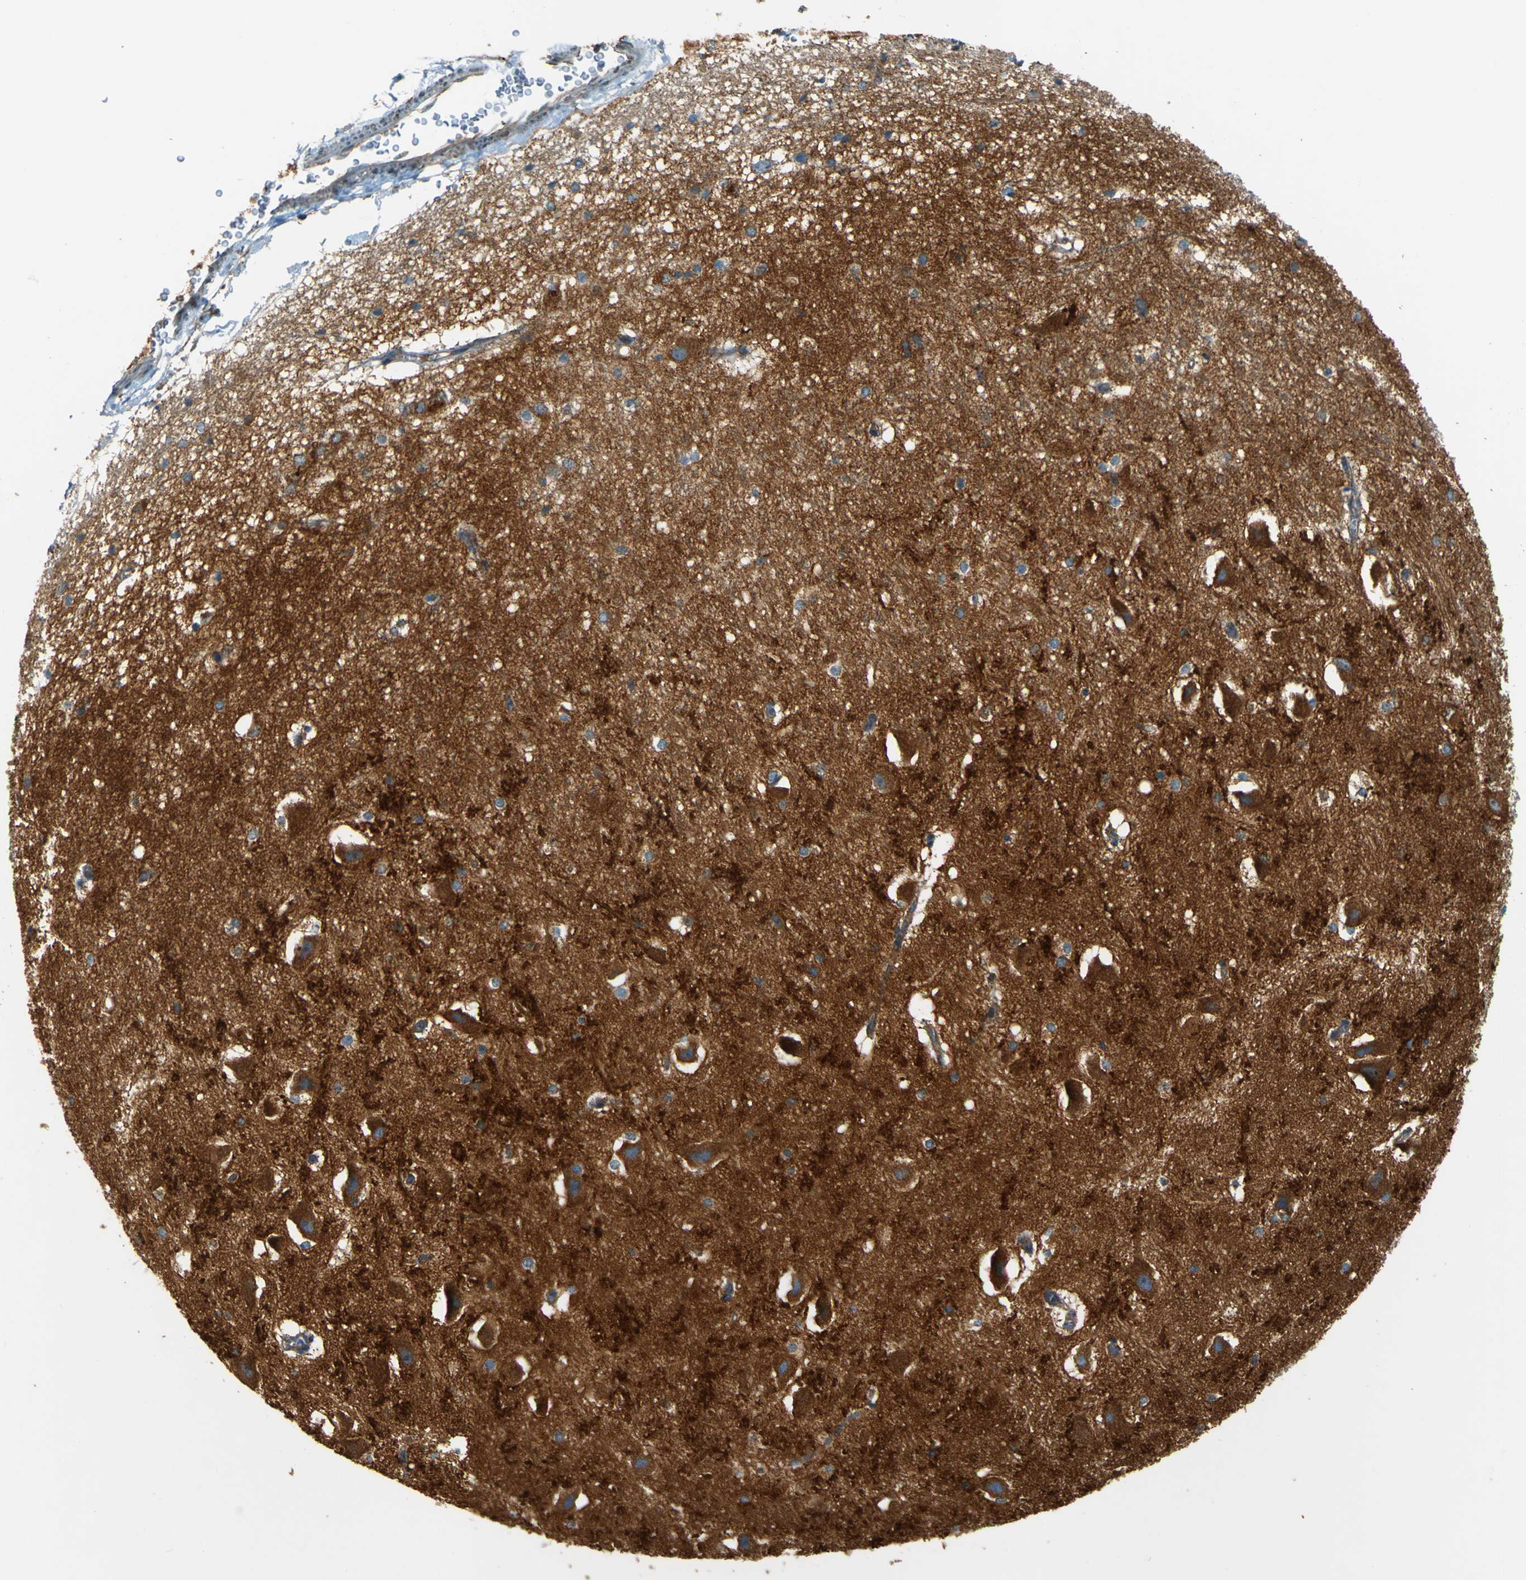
{"staining": {"intensity": "weak", "quantity": "<25%", "location": "cytoplasmic/membranous"}, "tissue": "hippocampus", "cell_type": "Glial cells", "image_type": "normal", "snomed": [{"axis": "morphology", "description": "Normal tissue, NOS"}, {"axis": "topography", "description": "Hippocampus"}], "caption": "A high-resolution photomicrograph shows immunohistochemistry (IHC) staining of unremarkable hippocampus, which exhibits no significant positivity in glial cells. (IHC, brightfield microscopy, high magnification).", "gene": "DNAJC5", "patient": {"sex": "female", "age": 19}}